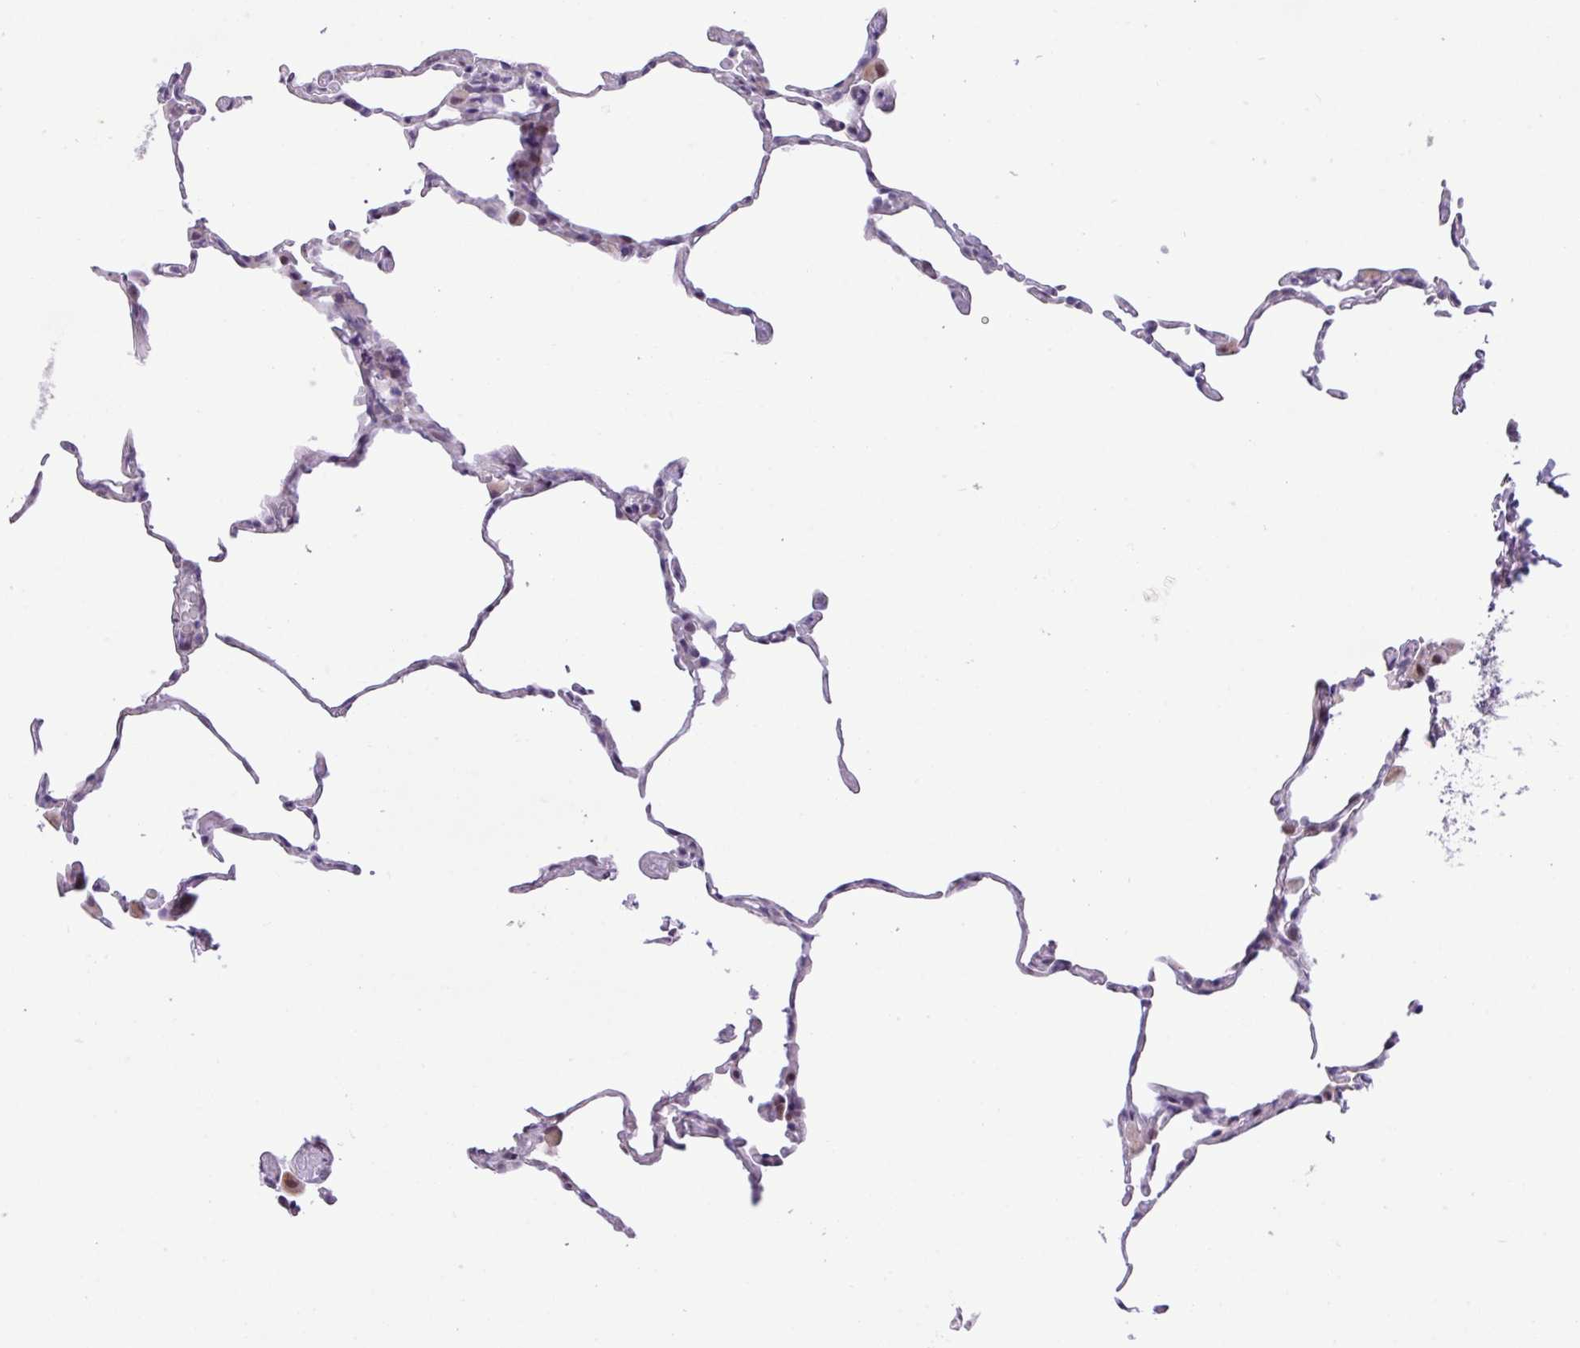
{"staining": {"intensity": "negative", "quantity": "none", "location": "none"}, "tissue": "lung", "cell_type": "Alveolar cells", "image_type": "normal", "snomed": [{"axis": "morphology", "description": "Normal tissue, NOS"}, {"axis": "topography", "description": "Lung"}], "caption": "Protein analysis of normal lung displays no significant positivity in alveolar cells.", "gene": "ZNF354A", "patient": {"sex": "female", "age": 57}}